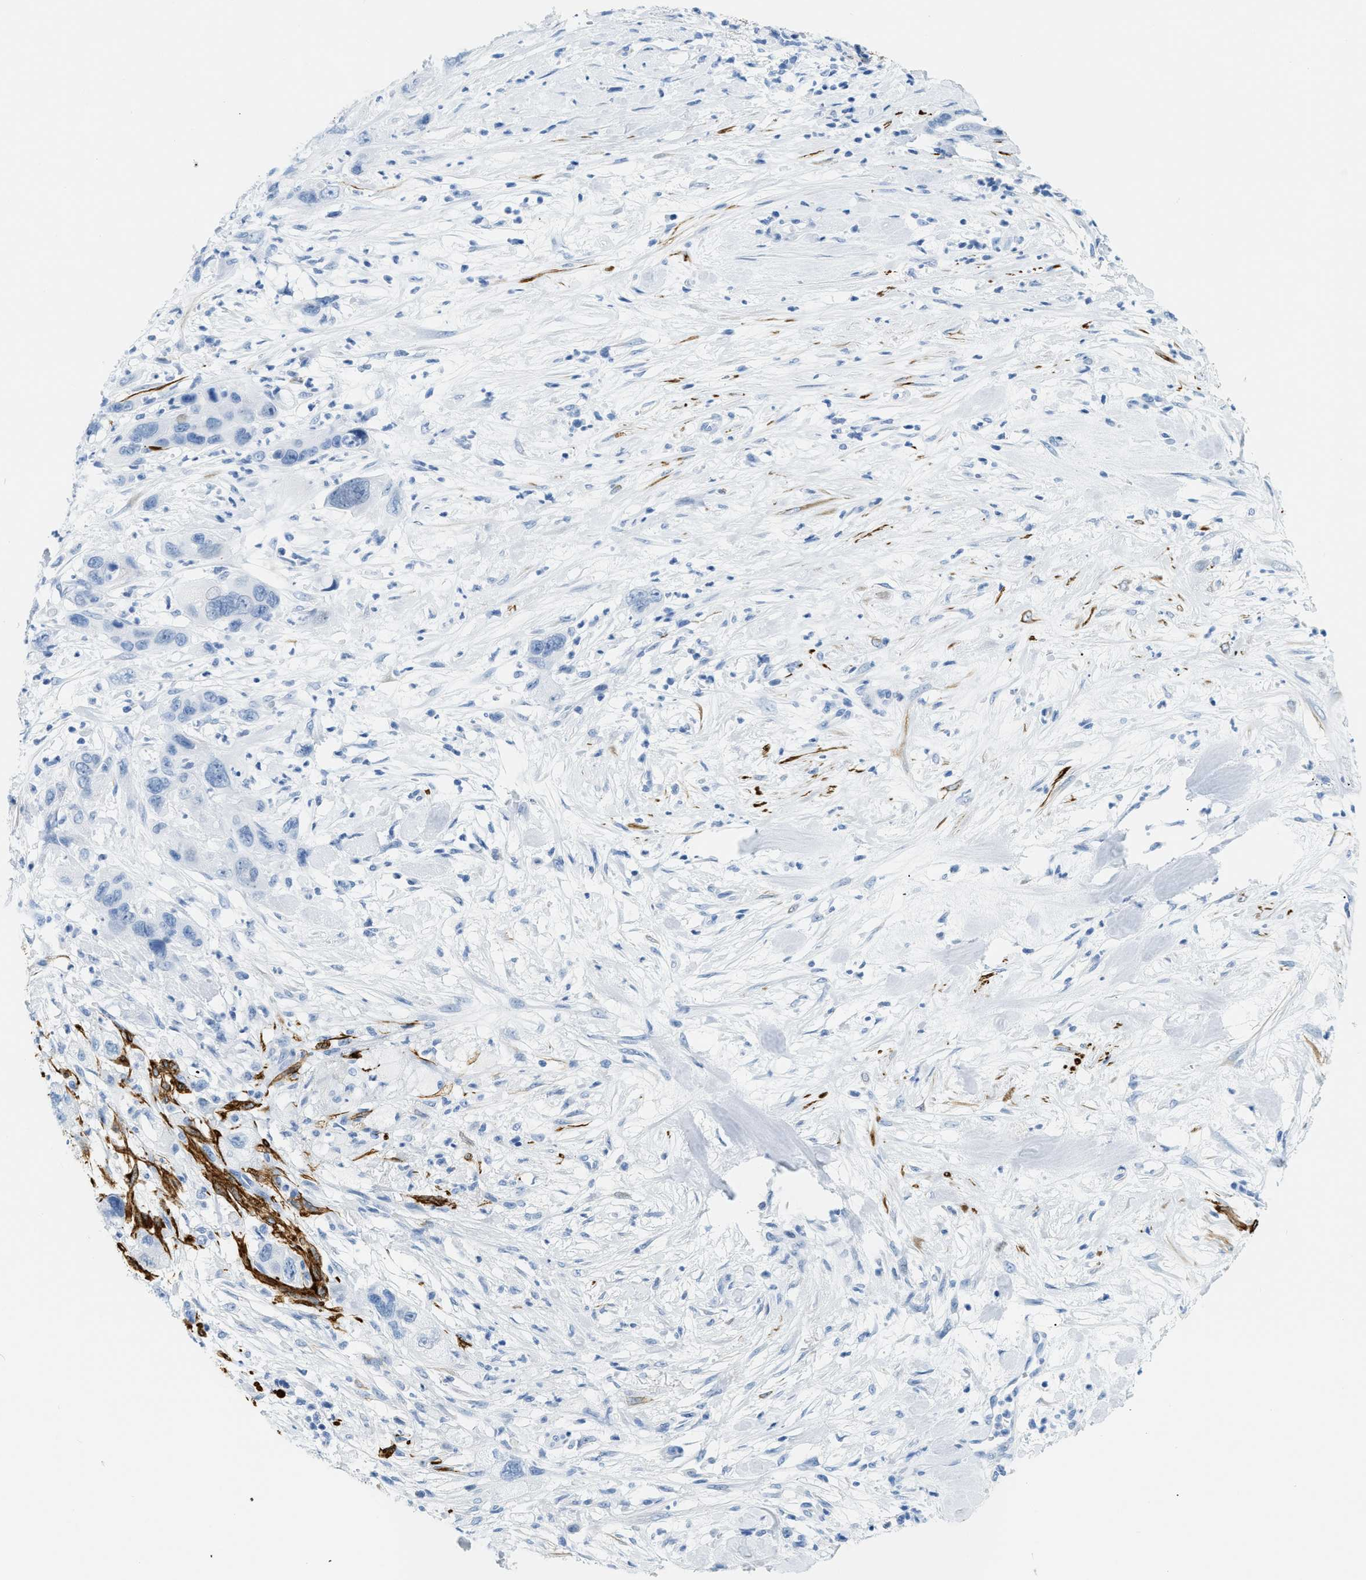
{"staining": {"intensity": "negative", "quantity": "none", "location": "none"}, "tissue": "pancreatic cancer", "cell_type": "Tumor cells", "image_type": "cancer", "snomed": [{"axis": "morphology", "description": "Adenocarcinoma, NOS"}, {"axis": "topography", "description": "Pancreas"}], "caption": "An image of pancreatic cancer (adenocarcinoma) stained for a protein reveals no brown staining in tumor cells.", "gene": "DES", "patient": {"sex": "female", "age": 71}}